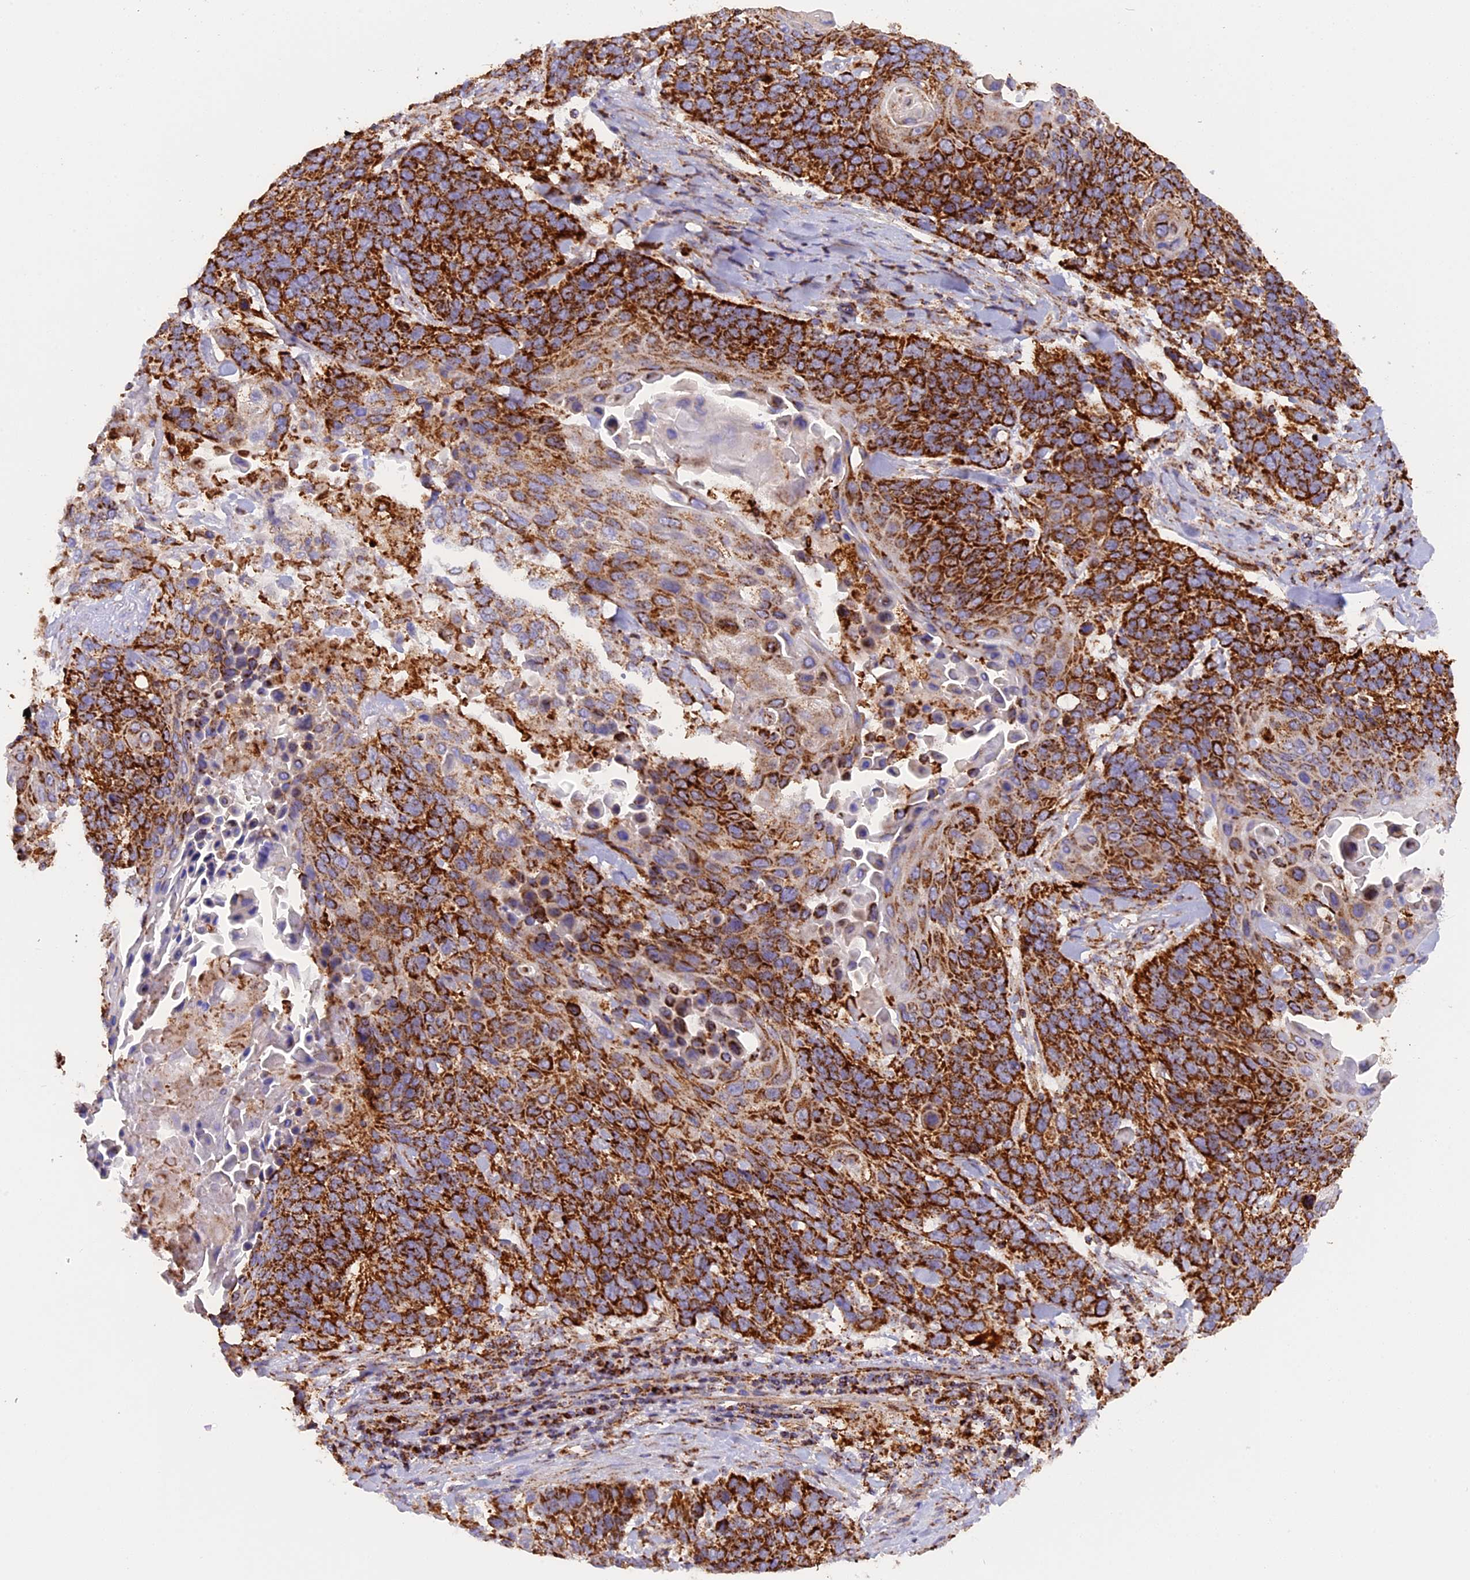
{"staining": {"intensity": "strong", "quantity": ">75%", "location": "cytoplasmic/membranous"}, "tissue": "lung cancer", "cell_type": "Tumor cells", "image_type": "cancer", "snomed": [{"axis": "morphology", "description": "Squamous cell carcinoma, NOS"}, {"axis": "topography", "description": "Lung"}], "caption": "High-magnification brightfield microscopy of lung cancer (squamous cell carcinoma) stained with DAB (brown) and counterstained with hematoxylin (blue). tumor cells exhibit strong cytoplasmic/membranous positivity is appreciated in about>75% of cells. The protein of interest is shown in brown color, while the nuclei are stained blue.", "gene": "UQCRB", "patient": {"sex": "male", "age": 66}}